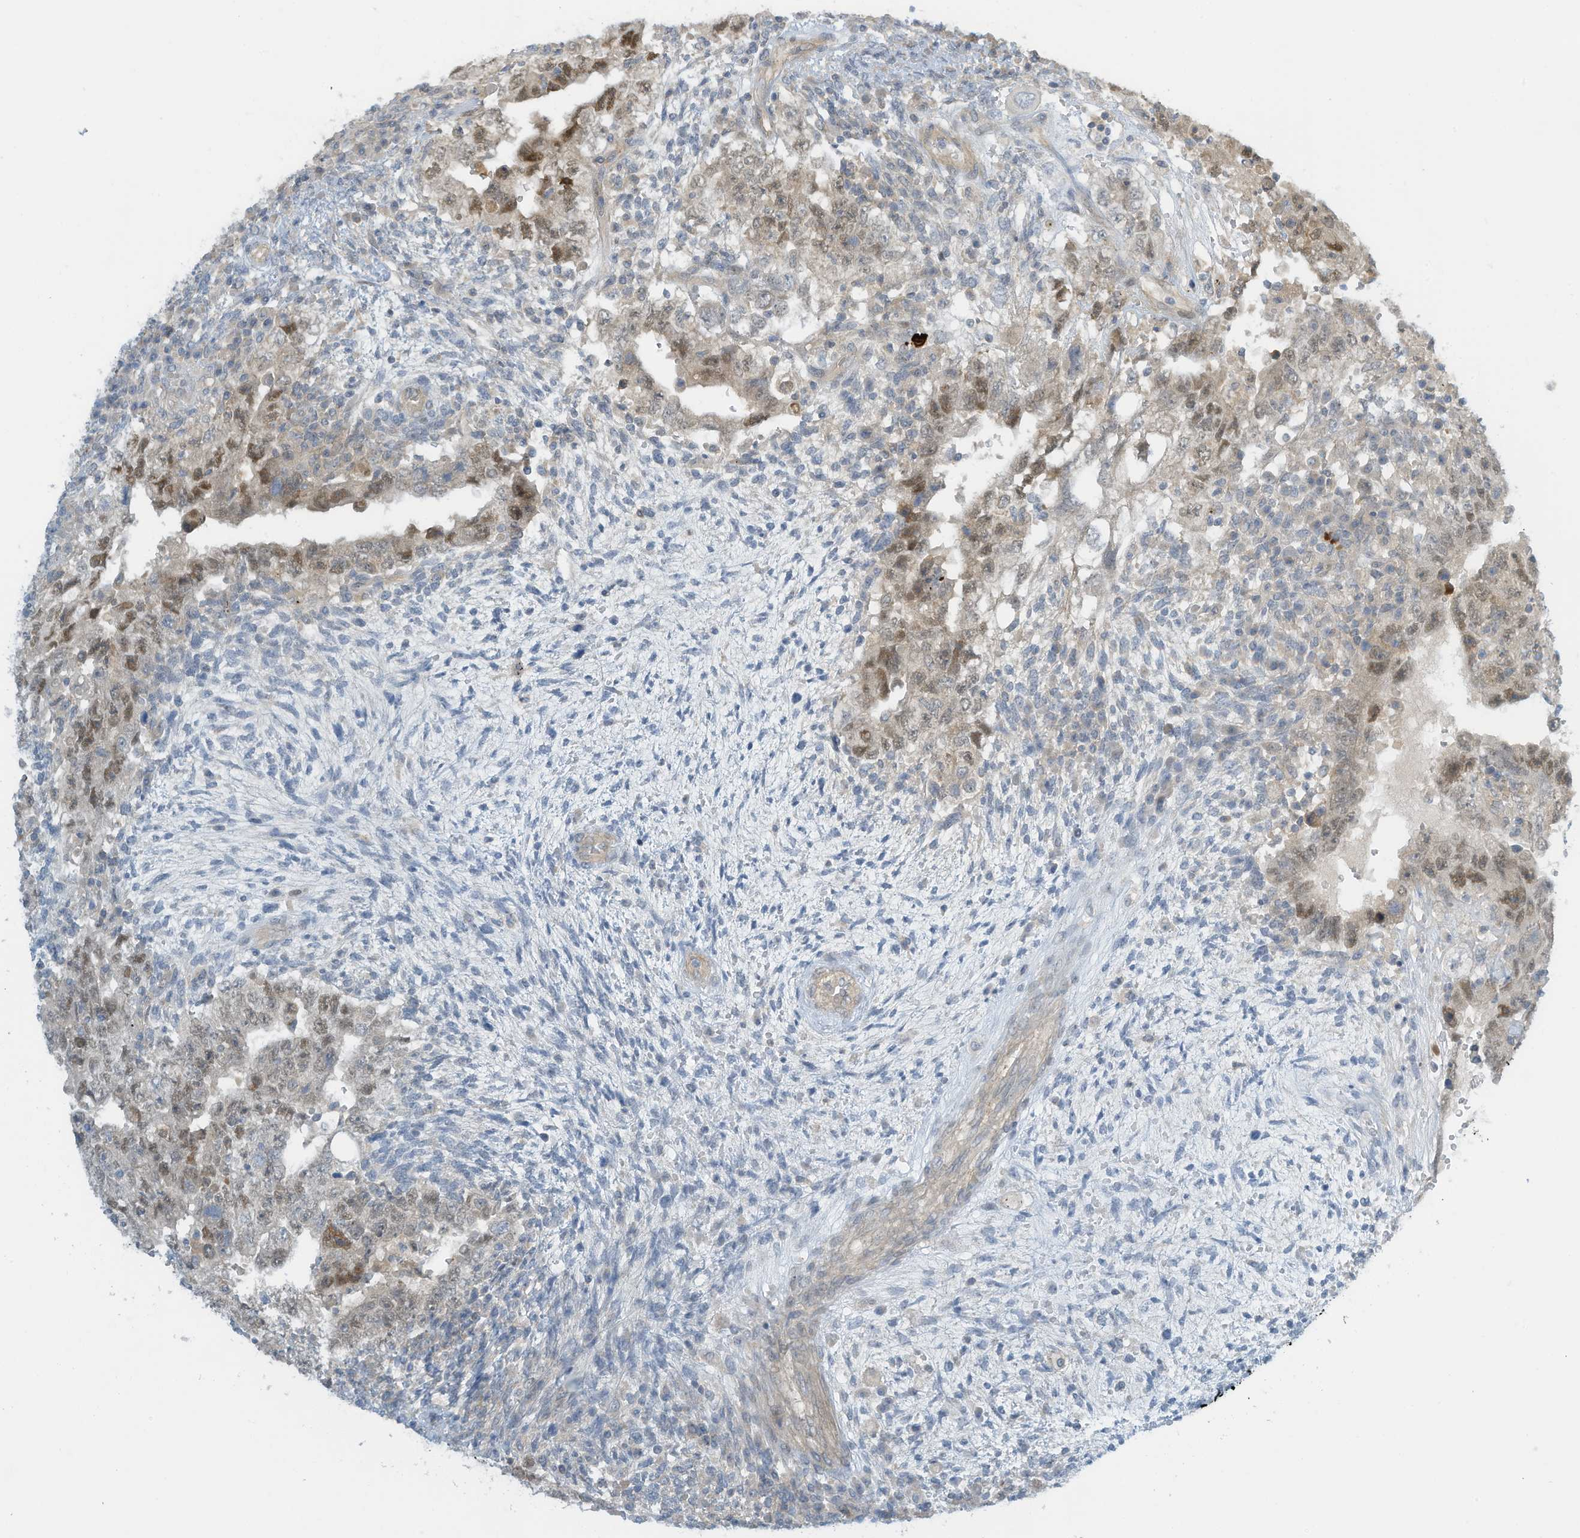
{"staining": {"intensity": "moderate", "quantity": "<25%", "location": "cytoplasmic/membranous,nuclear"}, "tissue": "testis cancer", "cell_type": "Tumor cells", "image_type": "cancer", "snomed": [{"axis": "morphology", "description": "Carcinoma, Embryonal, NOS"}, {"axis": "topography", "description": "Testis"}], "caption": "Protein analysis of testis cancer tissue demonstrates moderate cytoplasmic/membranous and nuclear staining in approximately <25% of tumor cells.", "gene": "FSD1L", "patient": {"sex": "male", "age": 26}}